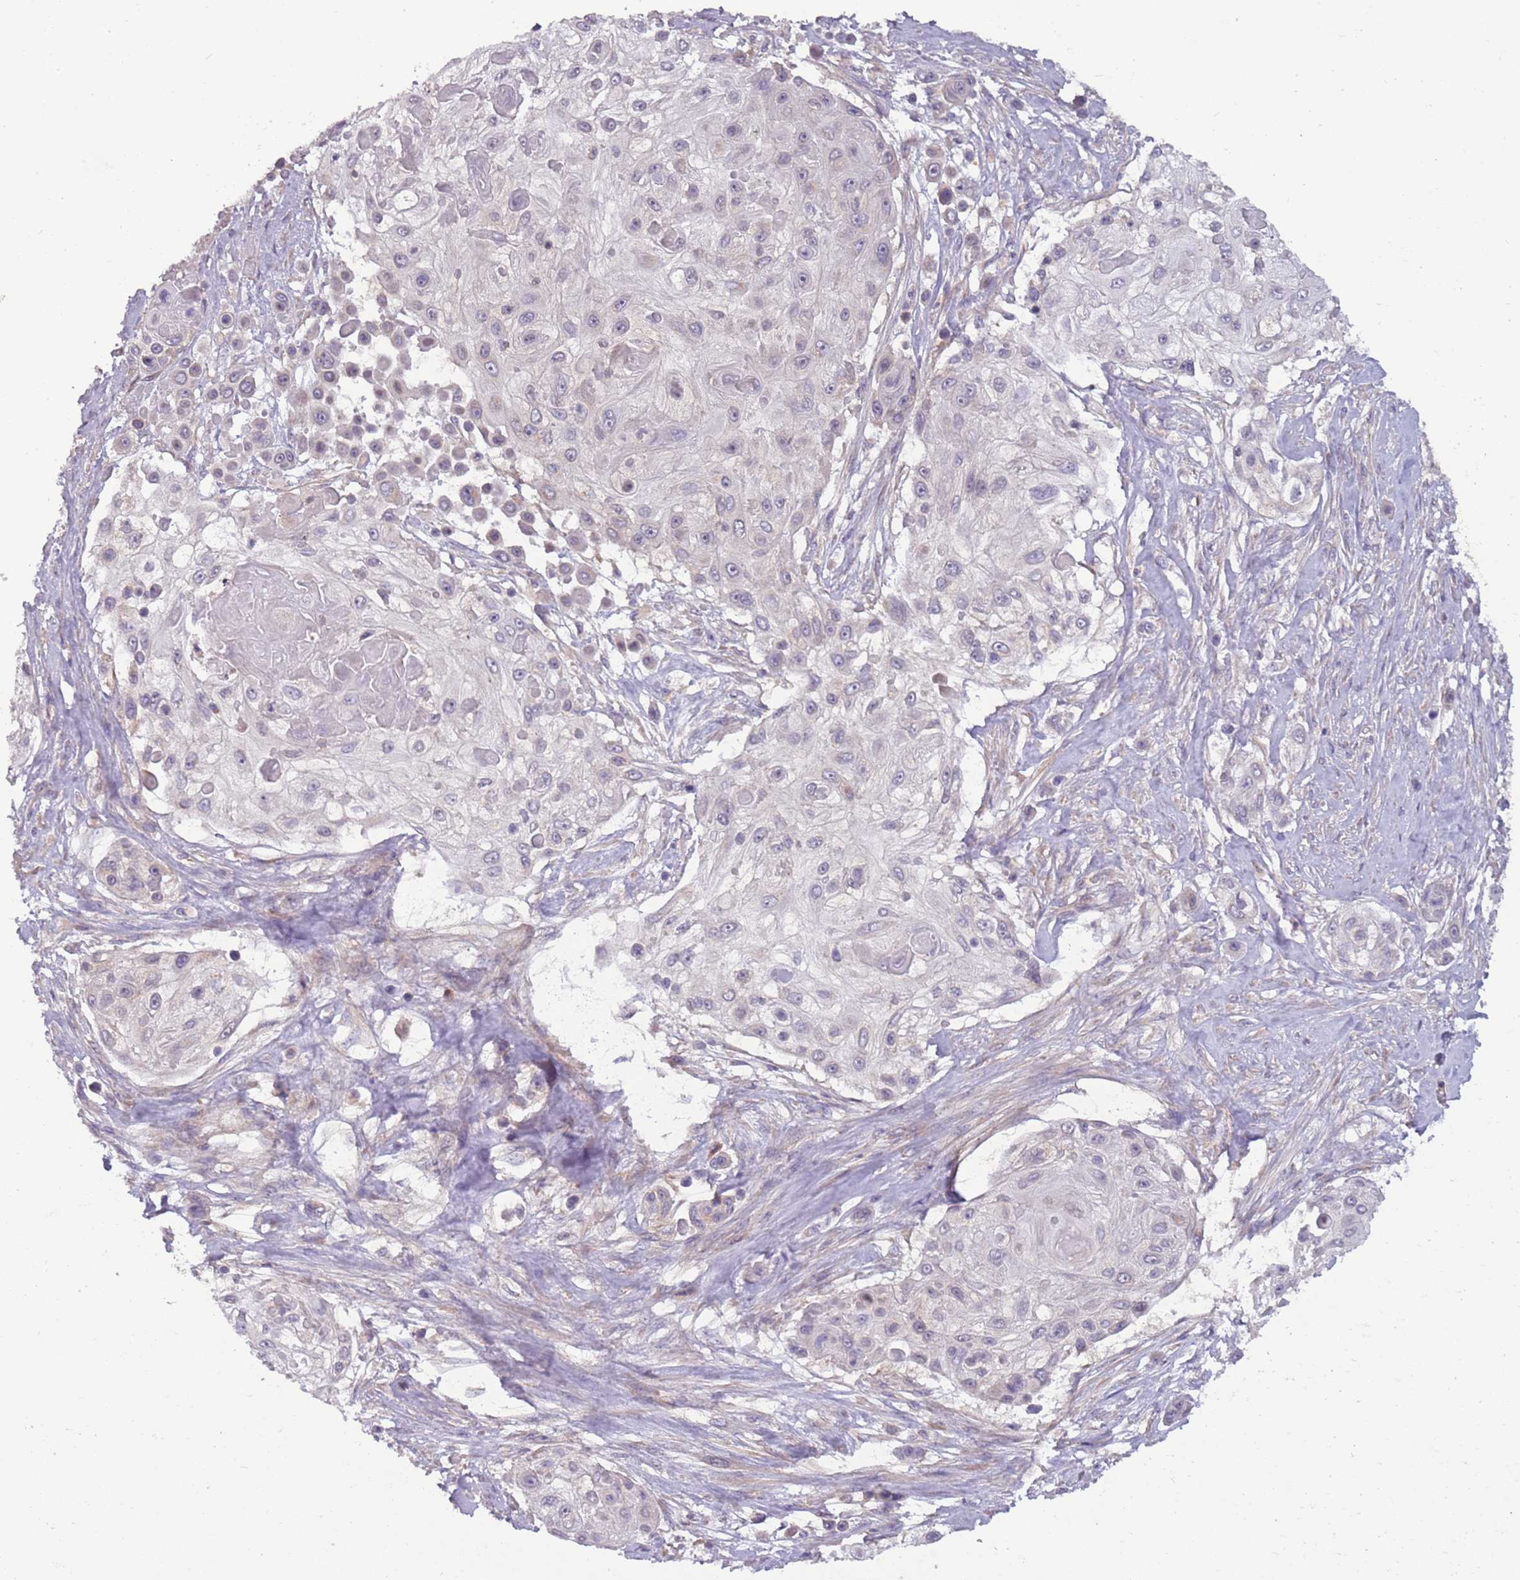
{"staining": {"intensity": "weak", "quantity": "<25%", "location": "cytoplasmic/membranous"}, "tissue": "skin cancer", "cell_type": "Tumor cells", "image_type": "cancer", "snomed": [{"axis": "morphology", "description": "Squamous cell carcinoma, NOS"}, {"axis": "topography", "description": "Skin"}], "caption": "The histopathology image displays no staining of tumor cells in skin cancer.", "gene": "DTD2", "patient": {"sex": "male", "age": 67}}